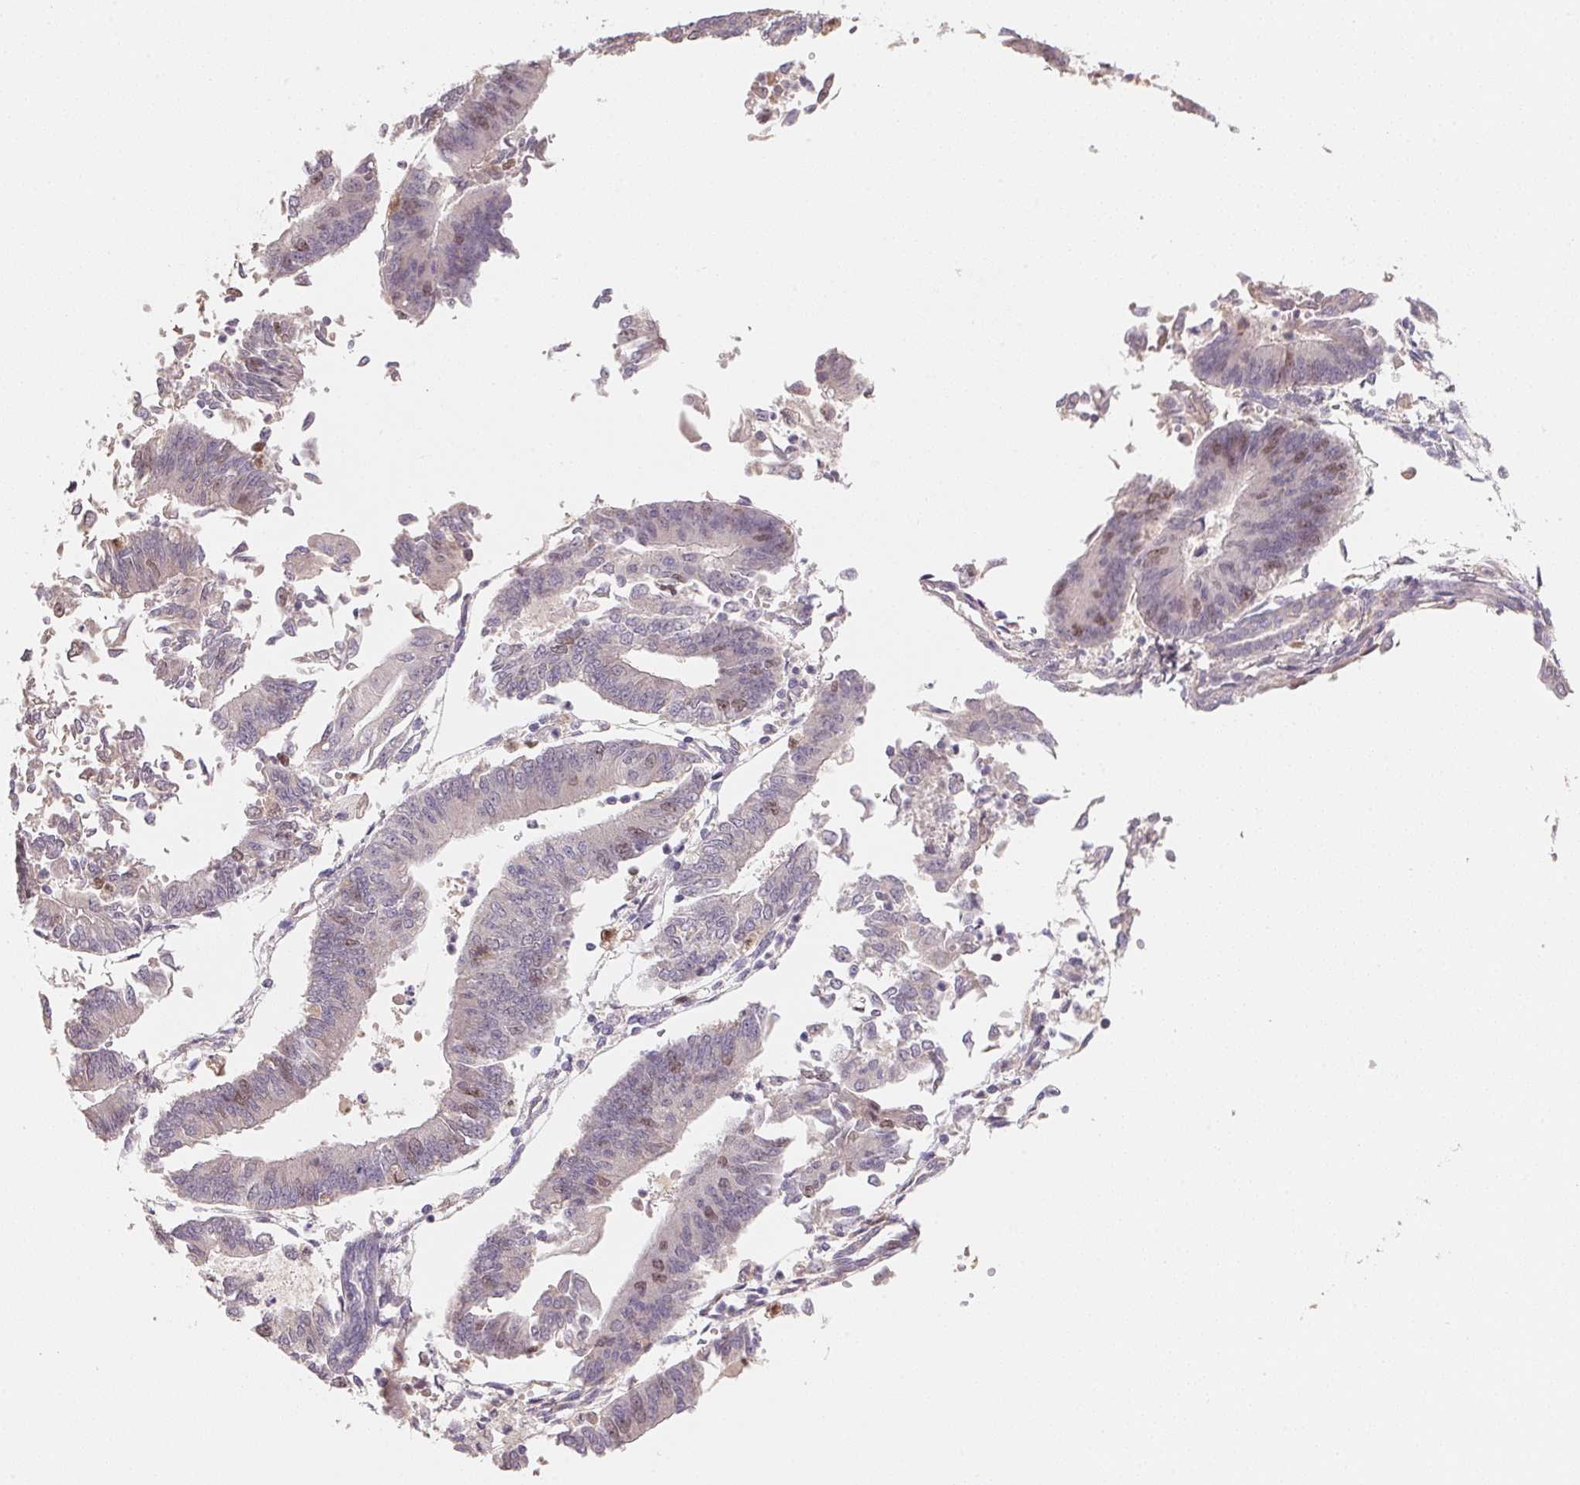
{"staining": {"intensity": "moderate", "quantity": "<25%", "location": "nuclear"}, "tissue": "endometrial cancer", "cell_type": "Tumor cells", "image_type": "cancer", "snomed": [{"axis": "morphology", "description": "Adenocarcinoma, NOS"}, {"axis": "topography", "description": "Endometrium"}], "caption": "This is an image of immunohistochemistry staining of endometrial cancer, which shows moderate expression in the nuclear of tumor cells.", "gene": "KIFC1", "patient": {"sex": "female", "age": 65}}